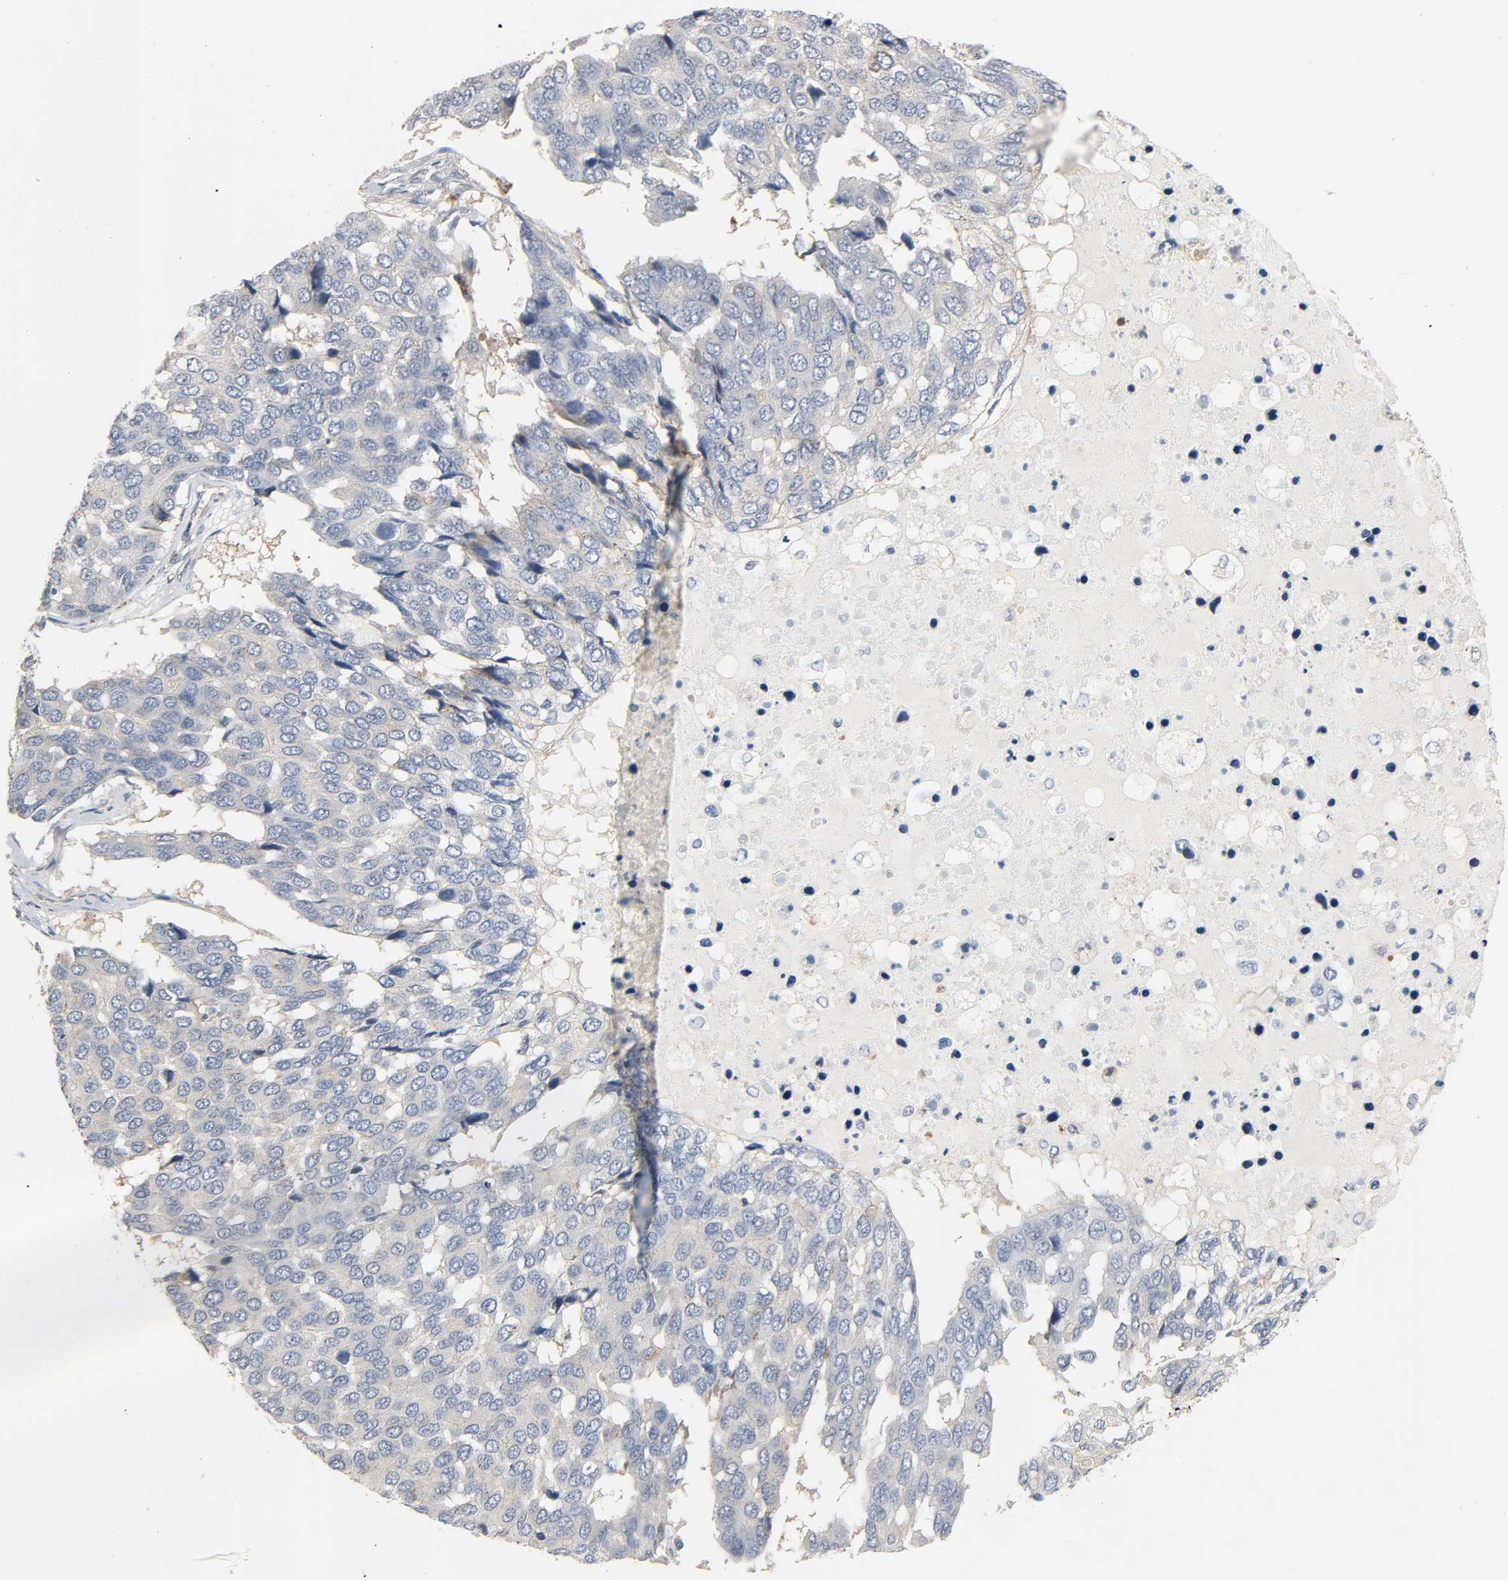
{"staining": {"intensity": "weak", "quantity": "<25%", "location": "cytoplasmic/membranous"}, "tissue": "pancreatic cancer", "cell_type": "Tumor cells", "image_type": "cancer", "snomed": [{"axis": "morphology", "description": "Adenocarcinoma, NOS"}, {"axis": "topography", "description": "Pancreas"}], "caption": "An image of human pancreatic cancer (adenocarcinoma) is negative for staining in tumor cells. Brightfield microscopy of IHC stained with DAB (brown) and hematoxylin (blue), captured at high magnification.", "gene": "ARPC1A", "patient": {"sex": "male", "age": 50}}